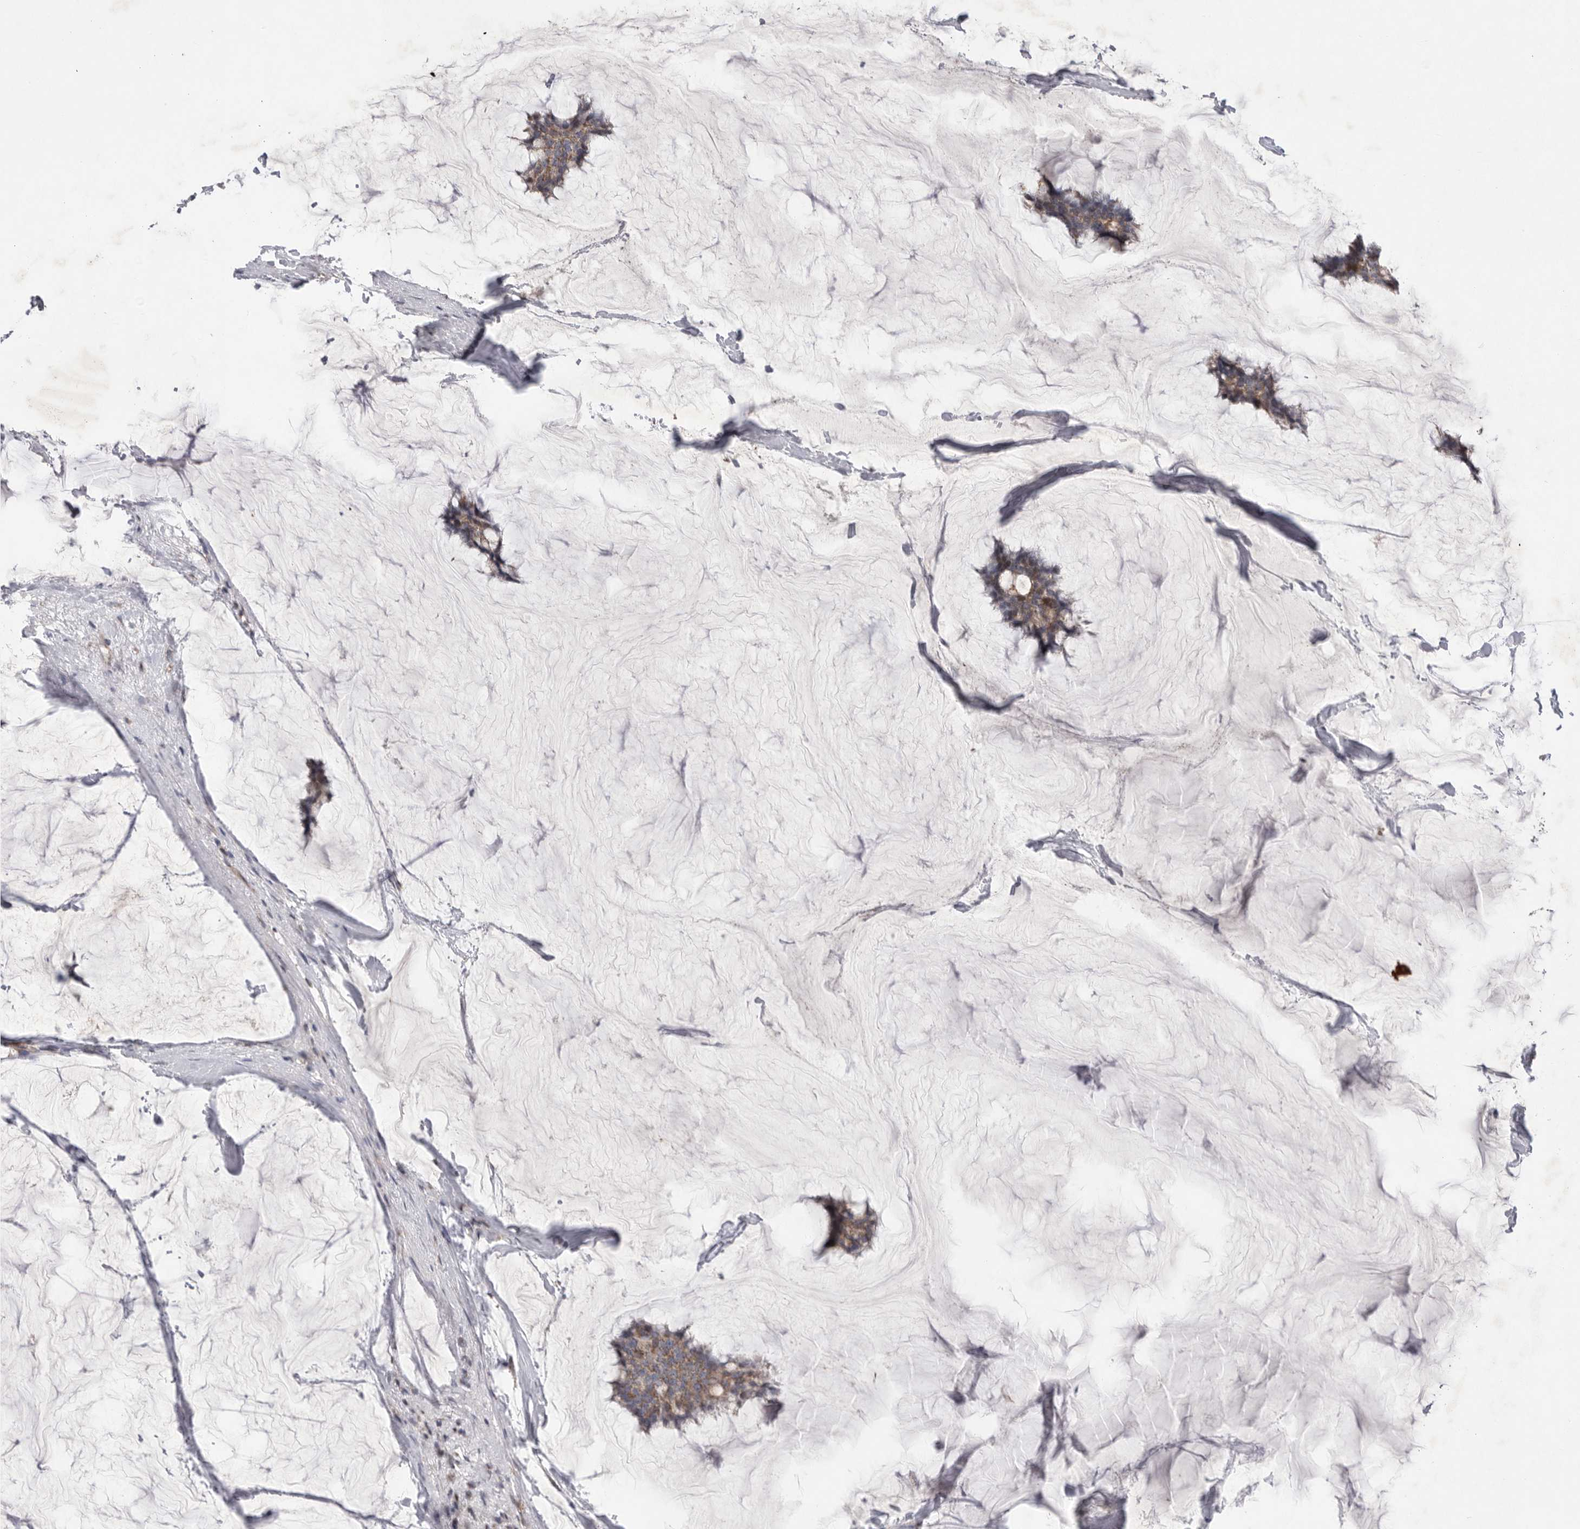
{"staining": {"intensity": "moderate", "quantity": ">75%", "location": "cytoplasmic/membranous"}, "tissue": "breast cancer", "cell_type": "Tumor cells", "image_type": "cancer", "snomed": [{"axis": "morphology", "description": "Duct carcinoma"}, {"axis": "topography", "description": "Breast"}], "caption": "Immunohistochemistry staining of breast invasive ductal carcinoma, which reveals medium levels of moderate cytoplasmic/membranous positivity in approximately >75% of tumor cells indicating moderate cytoplasmic/membranous protein expression. The staining was performed using DAB (brown) for protein detection and nuclei were counterstained in hematoxylin (blue).", "gene": "MPZL1", "patient": {"sex": "female", "age": 93}}